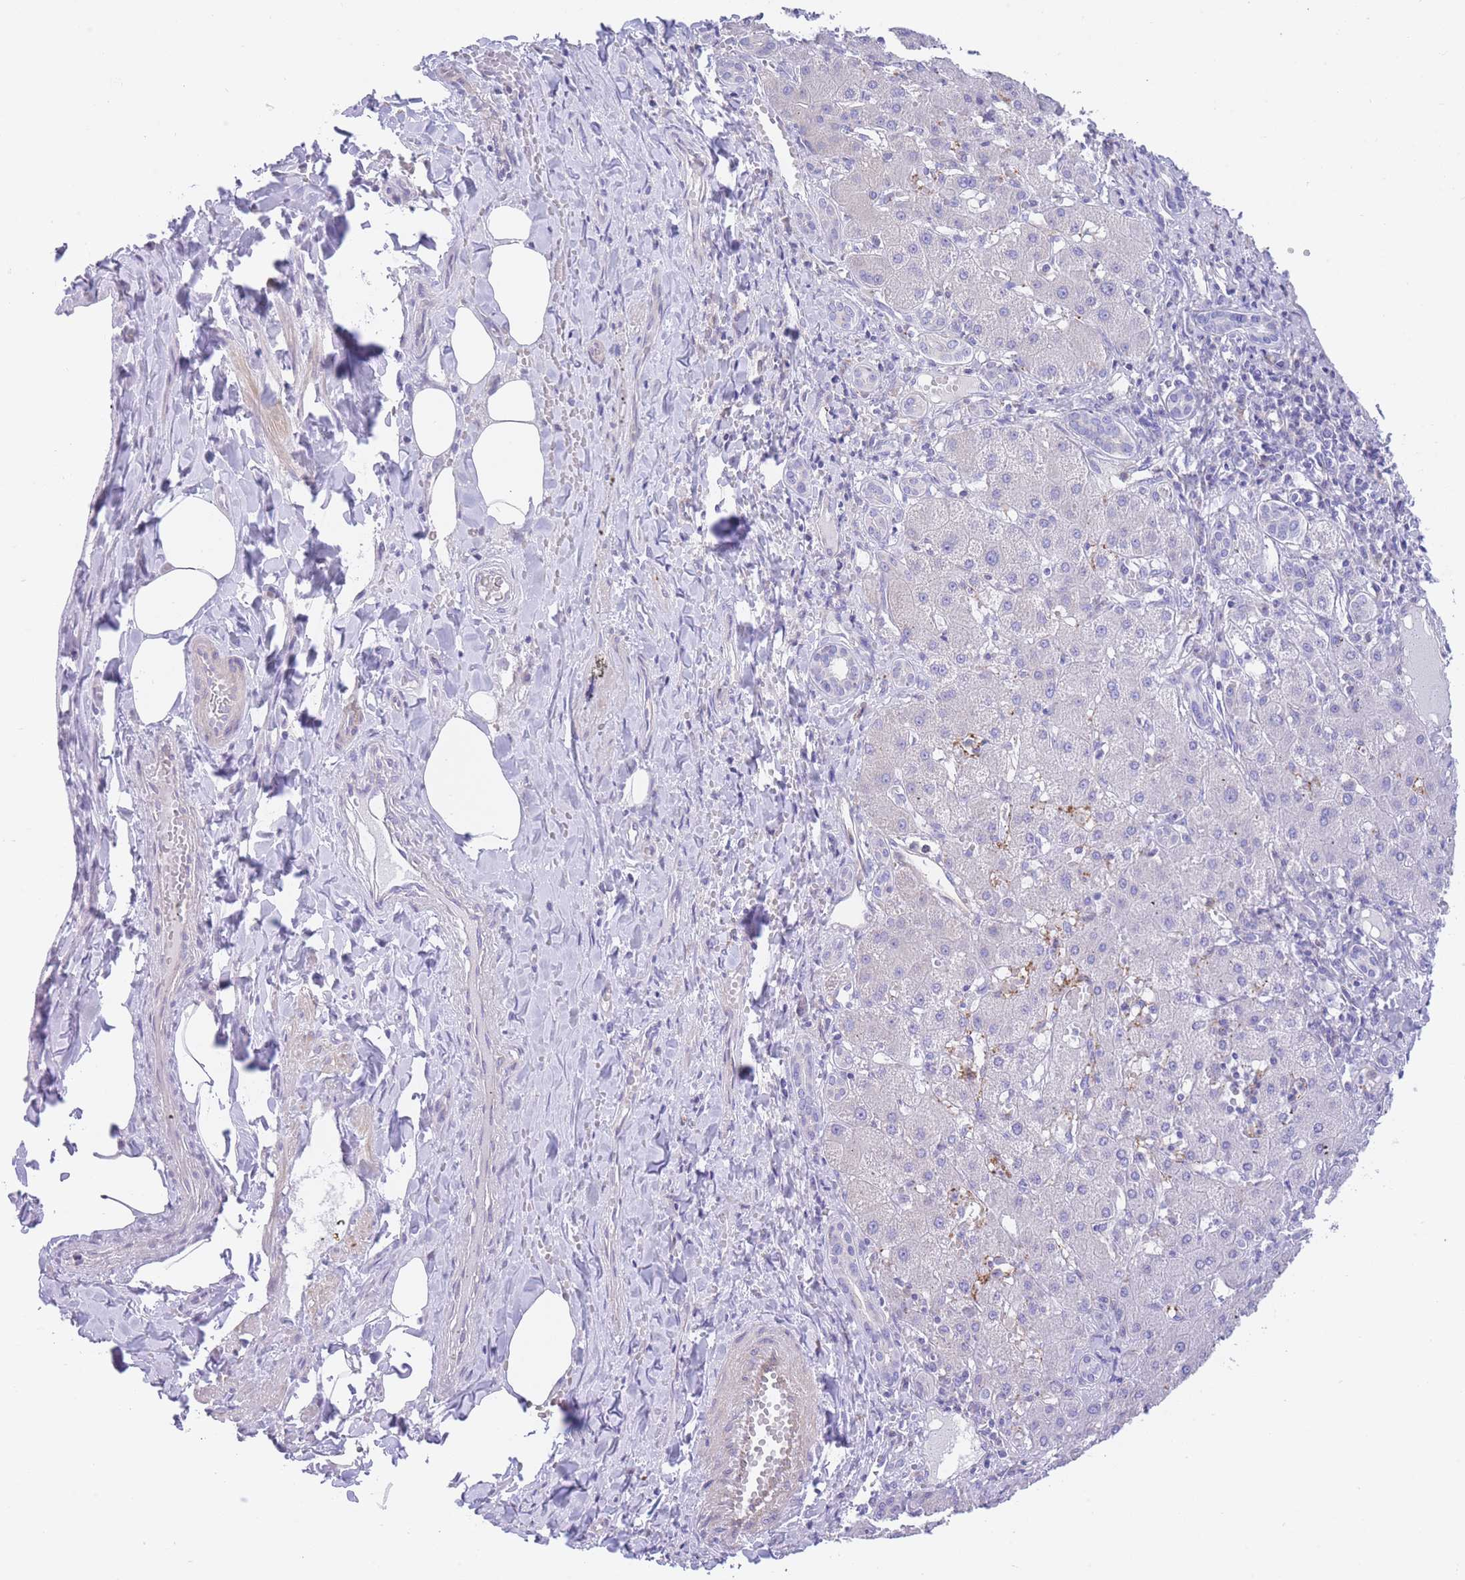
{"staining": {"intensity": "negative", "quantity": "none", "location": "none"}, "tissue": "liver cancer", "cell_type": "Tumor cells", "image_type": "cancer", "snomed": [{"axis": "morphology", "description": "Cholangiocarcinoma"}, {"axis": "topography", "description": "Liver"}], "caption": "Immunohistochemistry photomicrograph of neoplastic tissue: cholangiocarcinoma (liver) stained with DAB (3,3'-diaminobenzidine) demonstrates no significant protein expression in tumor cells.", "gene": "LDB3", "patient": {"sex": "male", "age": 59}}